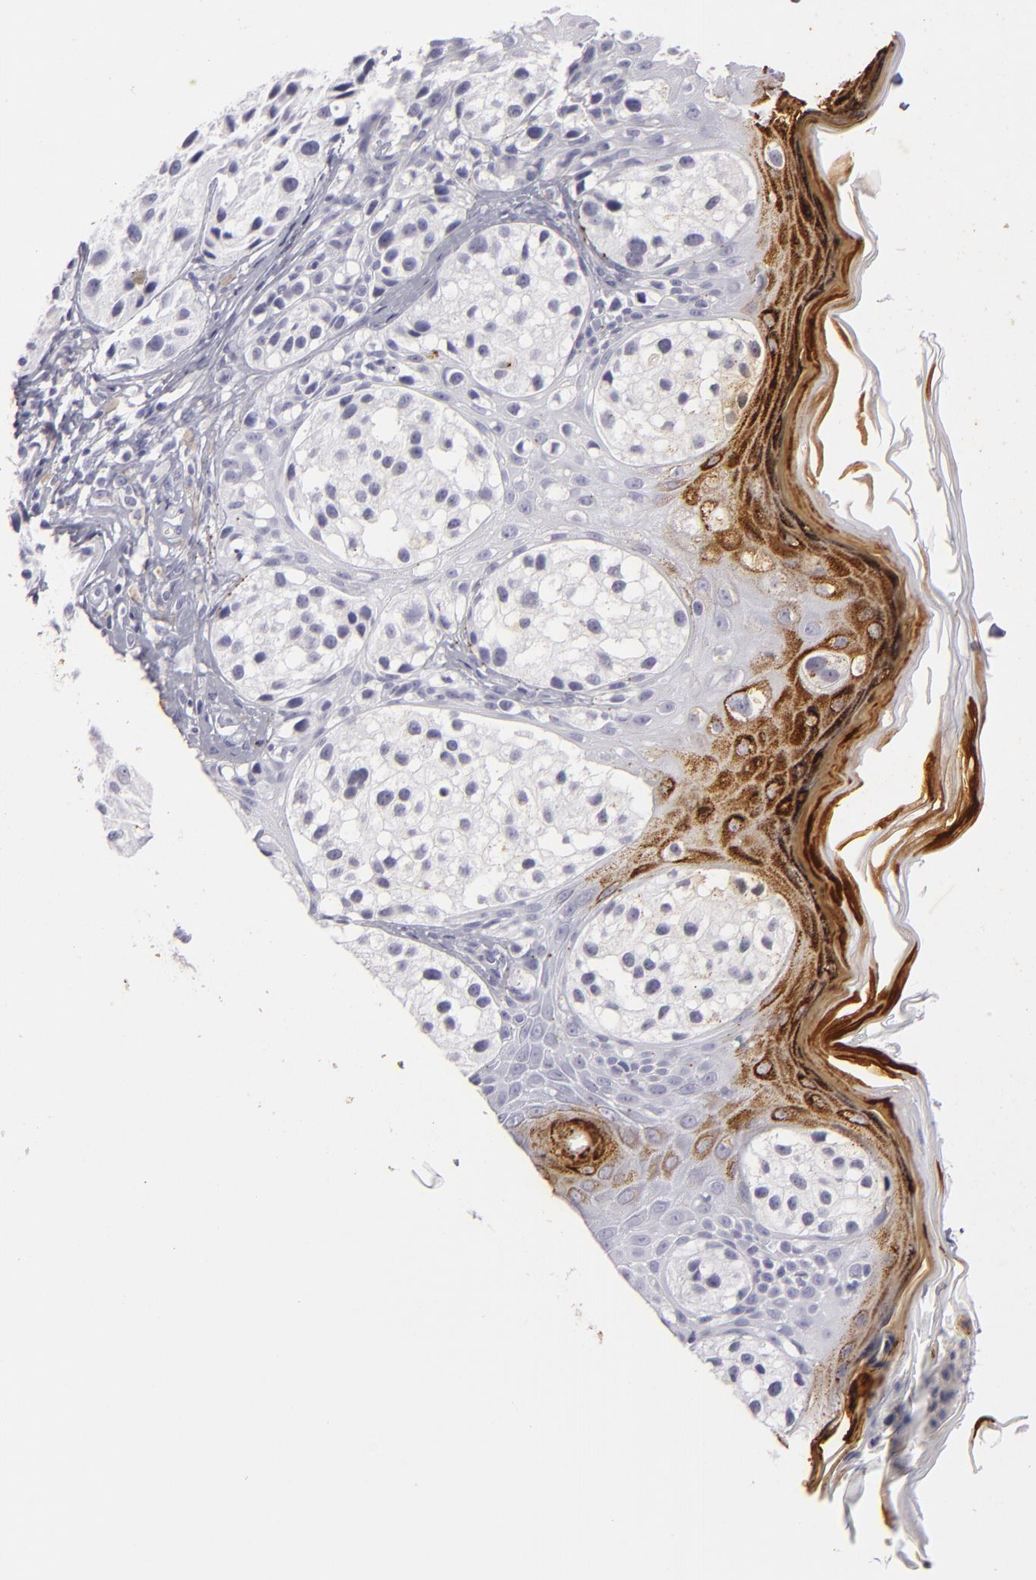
{"staining": {"intensity": "negative", "quantity": "none", "location": "none"}, "tissue": "melanoma", "cell_type": "Tumor cells", "image_type": "cancer", "snomed": [{"axis": "morphology", "description": "Malignant melanoma, NOS"}, {"axis": "topography", "description": "Skin"}], "caption": "Tumor cells are negative for protein expression in human melanoma.", "gene": "FLG", "patient": {"sex": "male", "age": 23}}